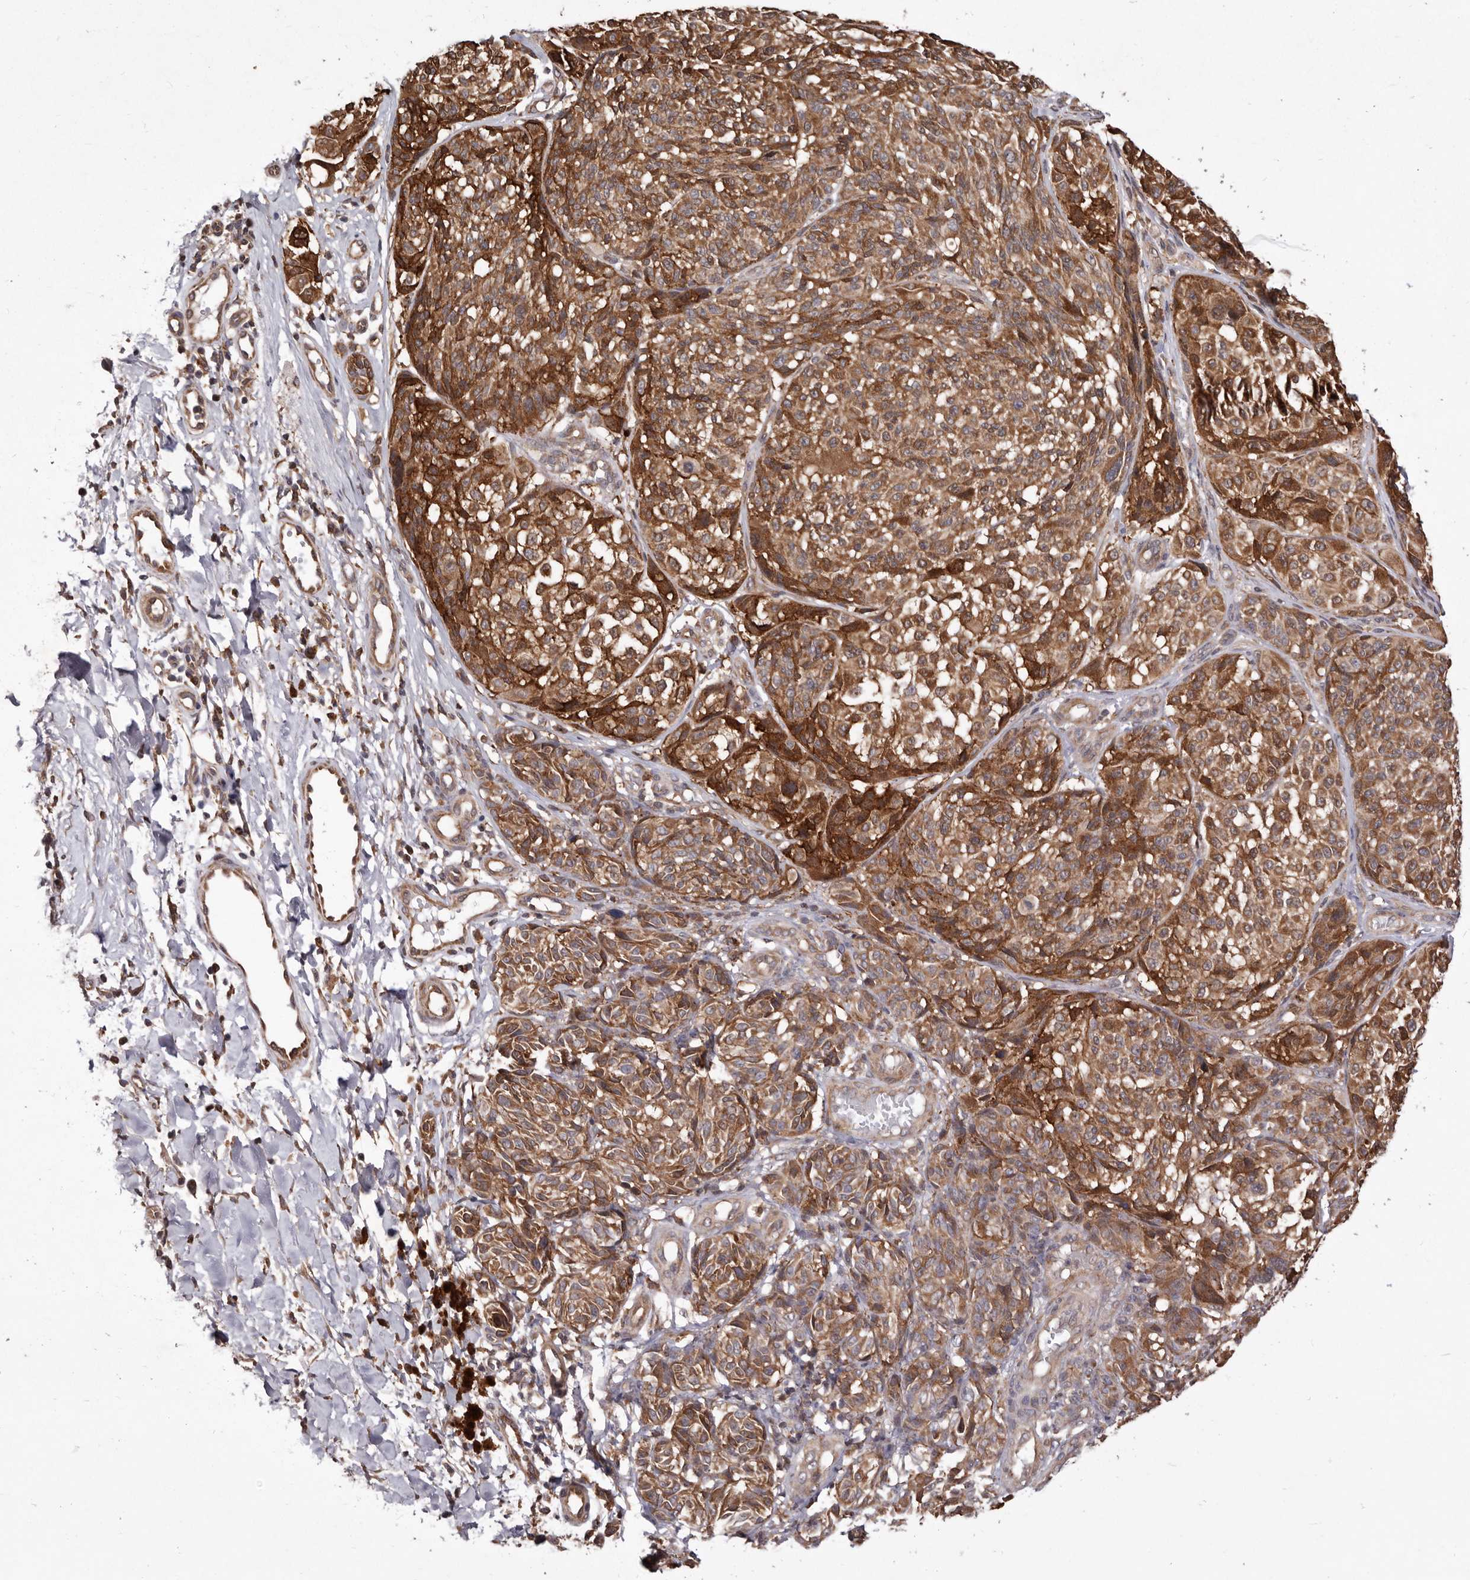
{"staining": {"intensity": "strong", "quantity": ">75%", "location": "cytoplasmic/membranous"}, "tissue": "melanoma", "cell_type": "Tumor cells", "image_type": "cancer", "snomed": [{"axis": "morphology", "description": "Malignant melanoma, NOS"}, {"axis": "topography", "description": "Skin"}], "caption": "Immunohistochemistry (IHC) (DAB (3,3'-diaminobenzidine)) staining of human malignant melanoma exhibits strong cytoplasmic/membranous protein positivity in approximately >75% of tumor cells.", "gene": "RRM2B", "patient": {"sex": "male", "age": 83}}